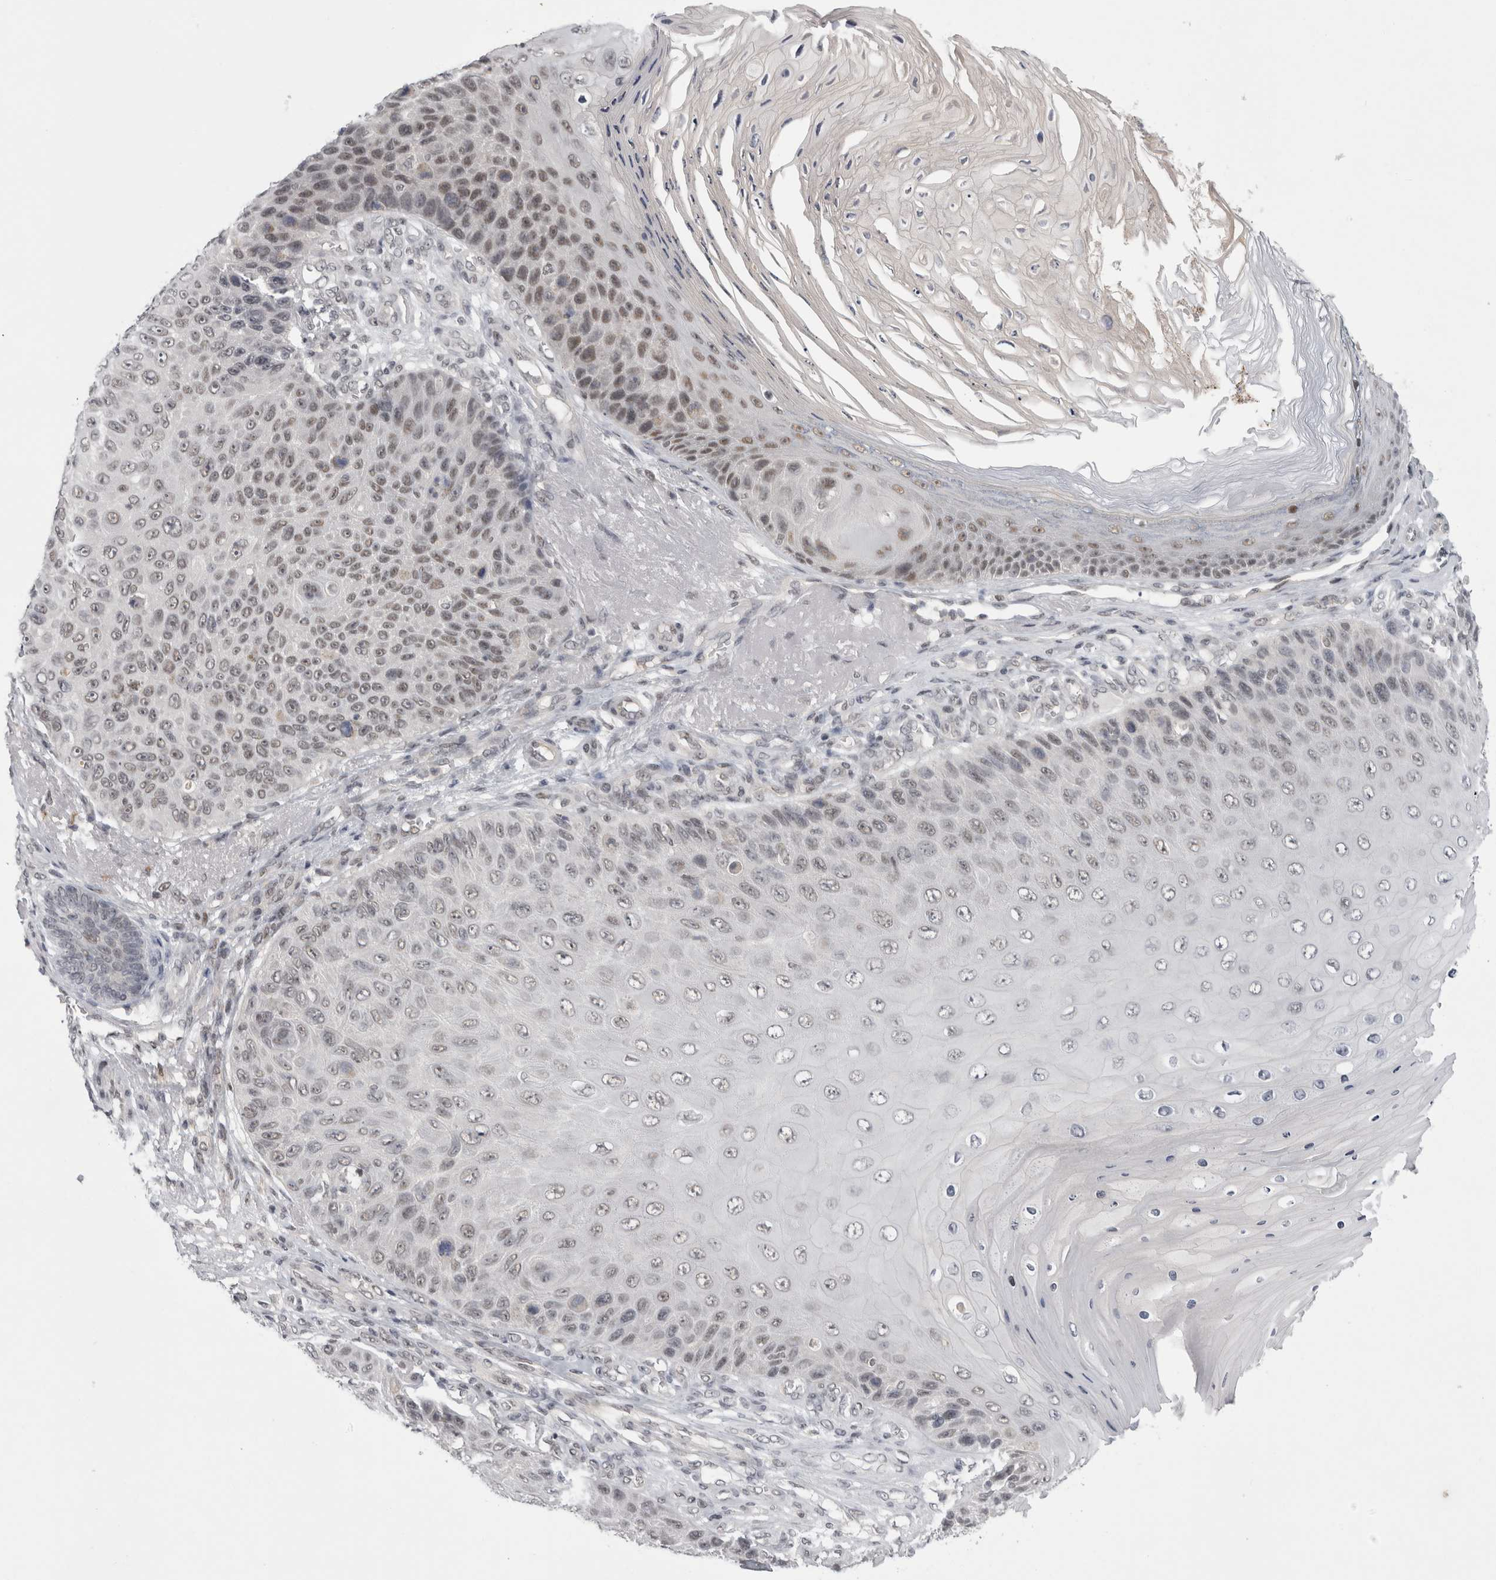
{"staining": {"intensity": "weak", "quantity": "25%-75%", "location": "nuclear"}, "tissue": "skin cancer", "cell_type": "Tumor cells", "image_type": "cancer", "snomed": [{"axis": "morphology", "description": "Squamous cell carcinoma, NOS"}, {"axis": "topography", "description": "Skin"}], "caption": "A high-resolution image shows immunohistochemistry staining of squamous cell carcinoma (skin), which displays weak nuclear expression in about 25%-75% of tumor cells.", "gene": "PSMB2", "patient": {"sex": "female", "age": 88}}